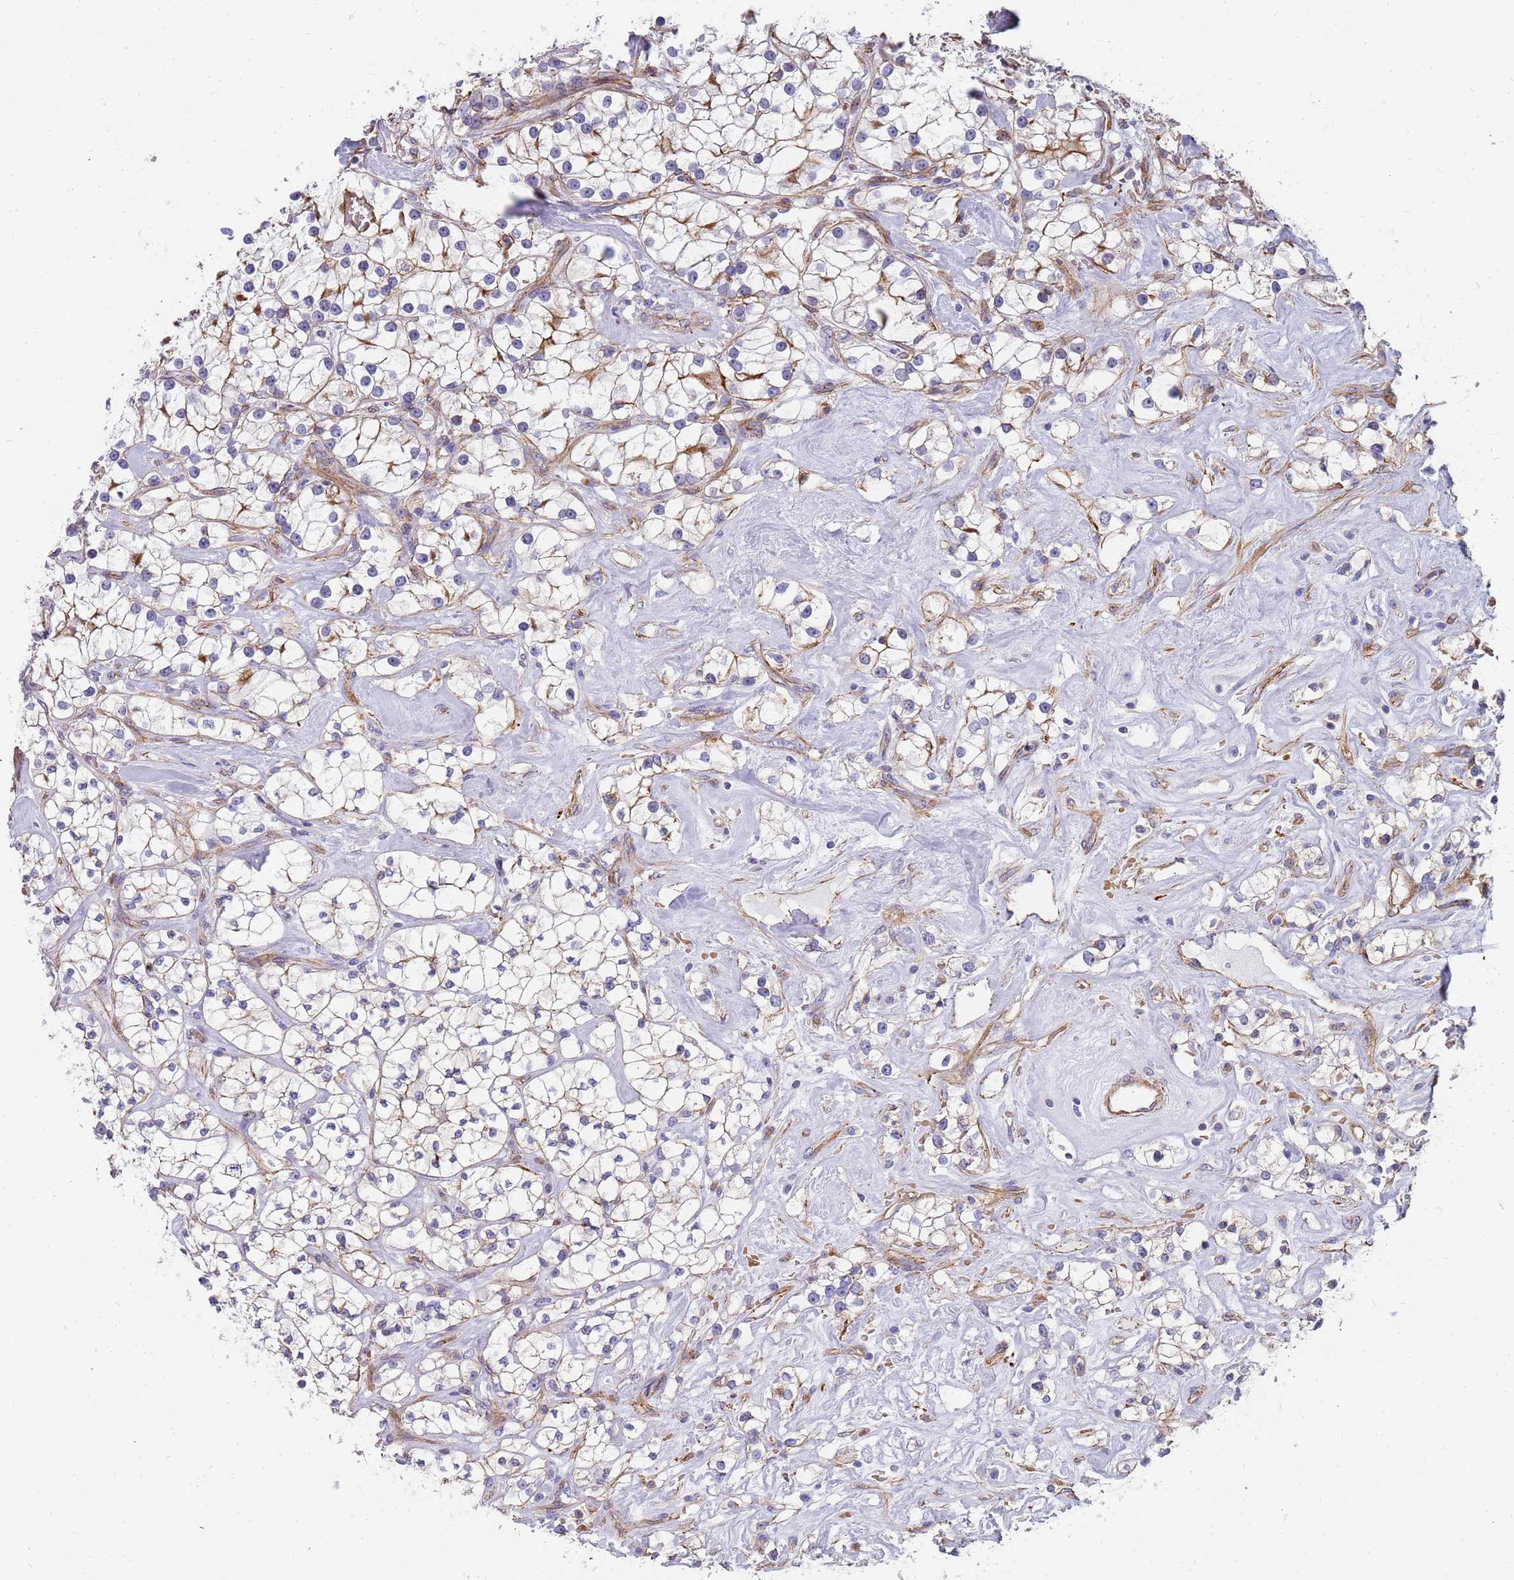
{"staining": {"intensity": "moderate", "quantity": "25%-75%", "location": "cytoplasmic/membranous"}, "tissue": "renal cancer", "cell_type": "Tumor cells", "image_type": "cancer", "snomed": [{"axis": "morphology", "description": "Adenocarcinoma, NOS"}, {"axis": "topography", "description": "Kidney"}], "caption": "This photomicrograph reveals IHC staining of human adenocarcinoma (renal), with medium moderate cytoplasmic/membranous positivity in approximately 25%-75% of tumor cells.", "gene": "GFRAL", "patient": {"sex": "male", "age": 77}}